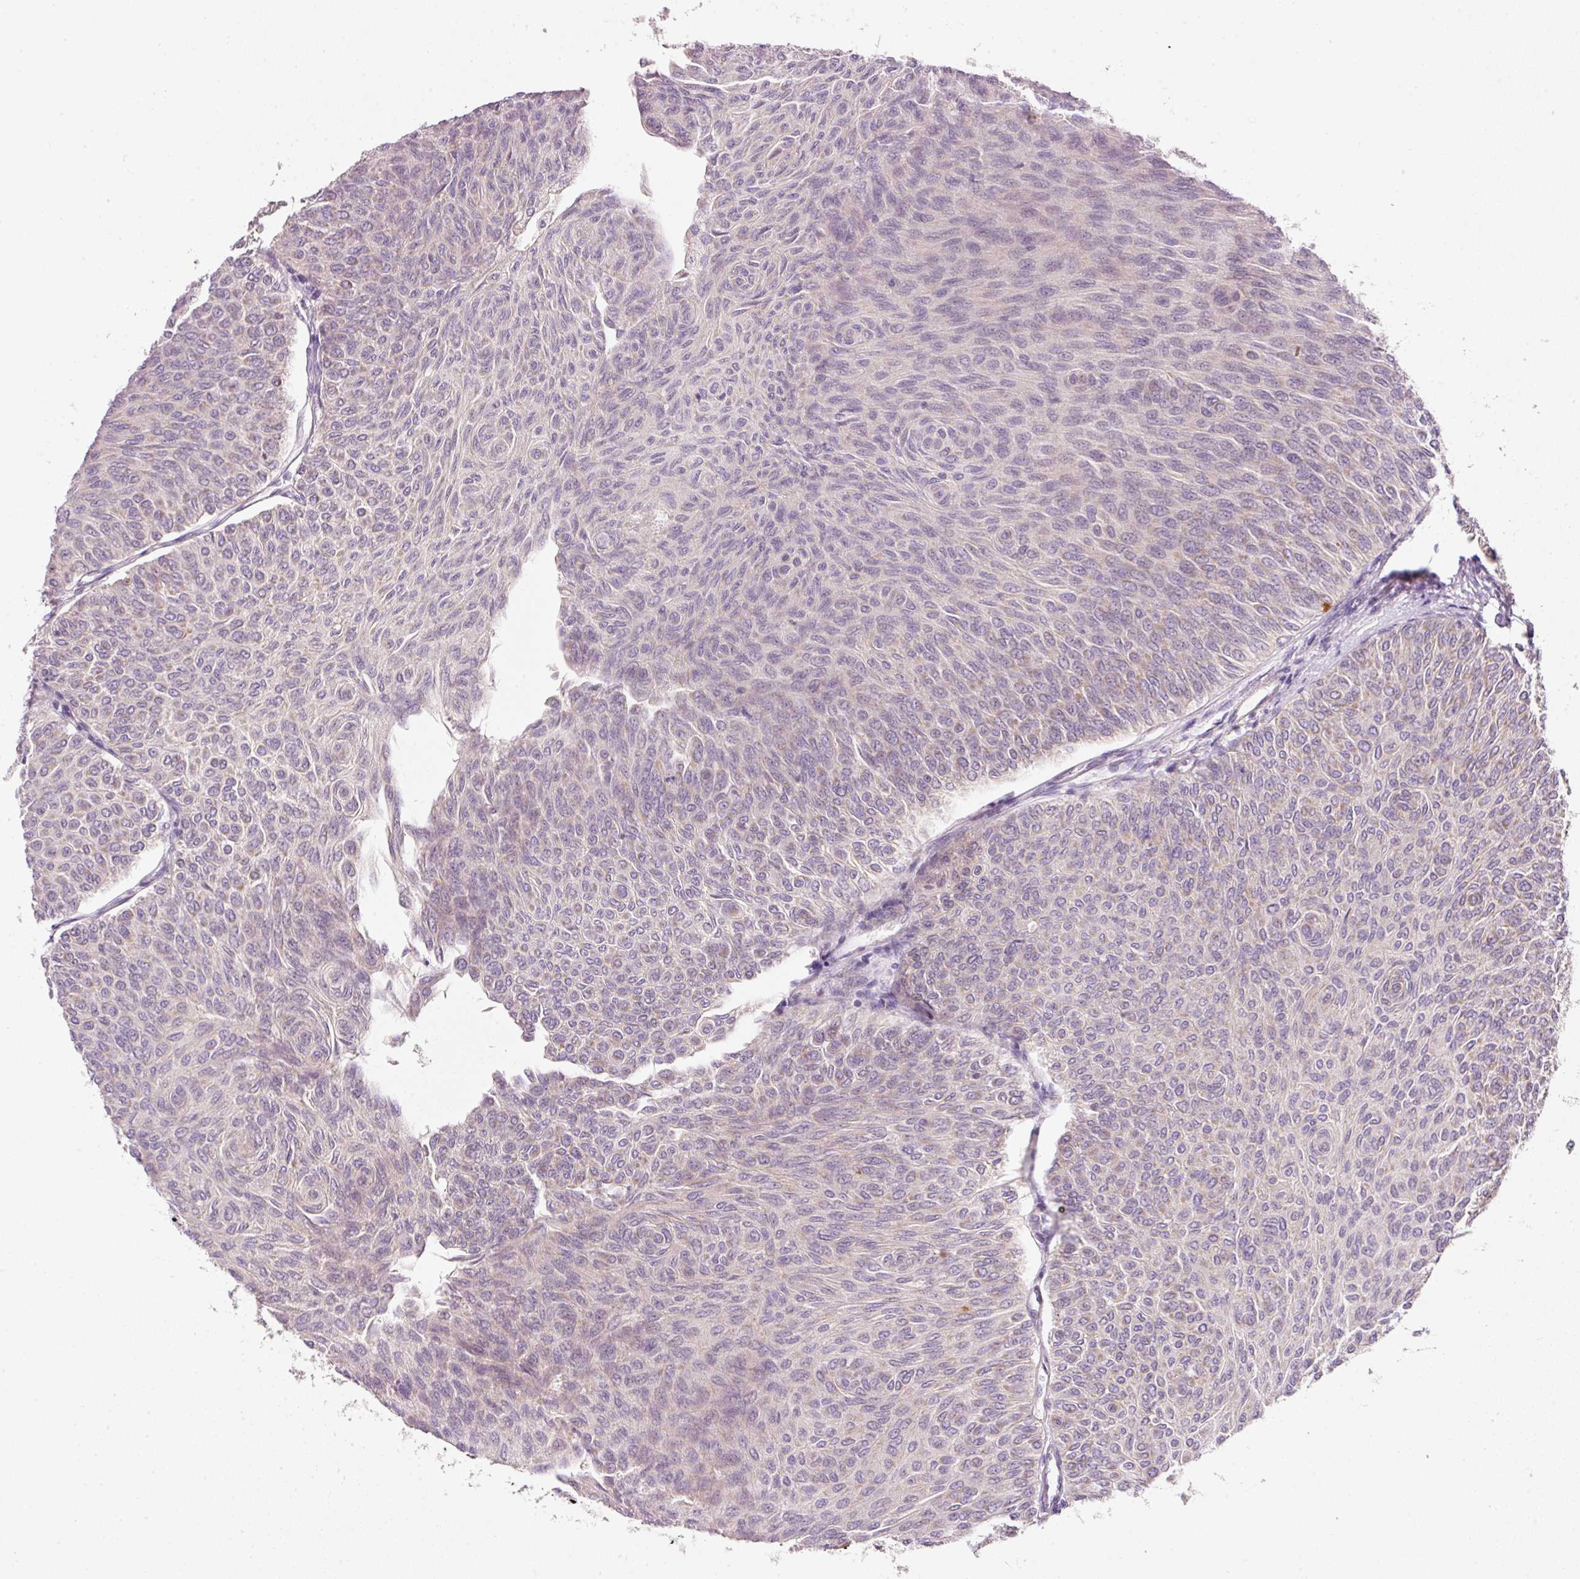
{"staining": {"intensity": "negative", "quantity": "none", "location": "none"}, "tissue": "urothelial cancer", "cell_type": "Tumor cells", "image_type": "cancer", "snomed": [{"axis": "morphology", "description": "Urothelial carcinoma, Low grade"}, {"axis": "topography", "description": "Urinary bladder"}], "caption": "This is a photomicrograph of immunohistochemistry (IHC) staining of low-grade urothelial carcinoma, which shows no expression in tumor cells. The staining is performed using DAB (3,3'-diaminobenzidine) brown chromogen with nuclei counter-stained in using hematoxylin.", "gene": "FAM78B", "patient": {"sex": "male", "age": 78}}